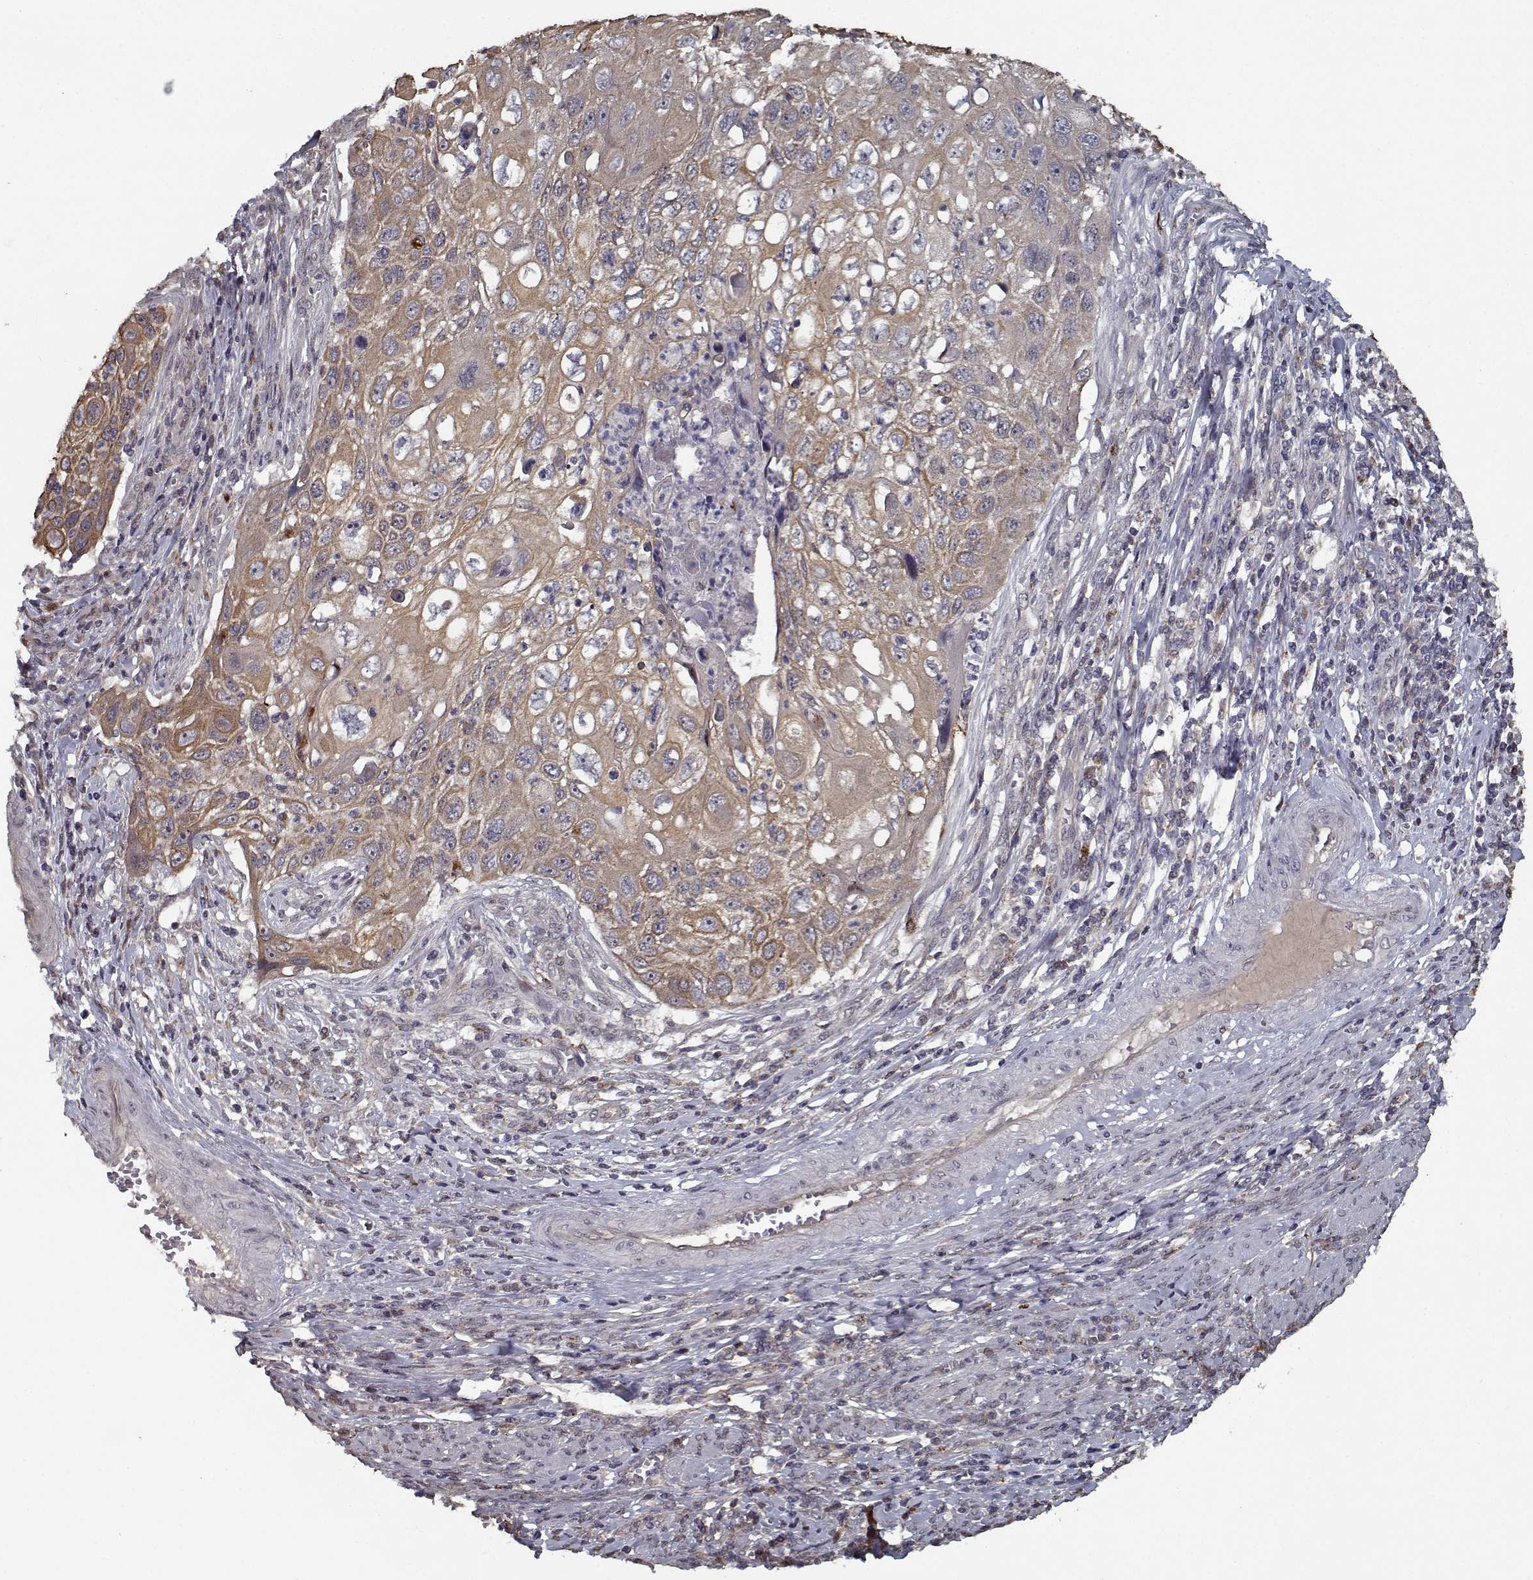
{"staining": {"intensity": "weak", "quantity": ">75%", "location": "cytoplasmic/membranous"}, "tissue": "cervical cancer", "cell_type": "Tumor cells", "image_type": "cancer", "snomed": [{"axis": "morphology", "description": "Squamous cell carcinoma, NOS"}, {"axis": "topography", "description": "Cervix"}], "caption": "Cervical squamous cell carcinoma was stained to show a protein in brown. There is low levels of weak cytoplasmic/membranous expression in about >75% of tumor cells. The protein is shown in brown color, while the nuclei are stained blue.", "gene": "NLK", "patient": {"sex": "female", "age": 70}}